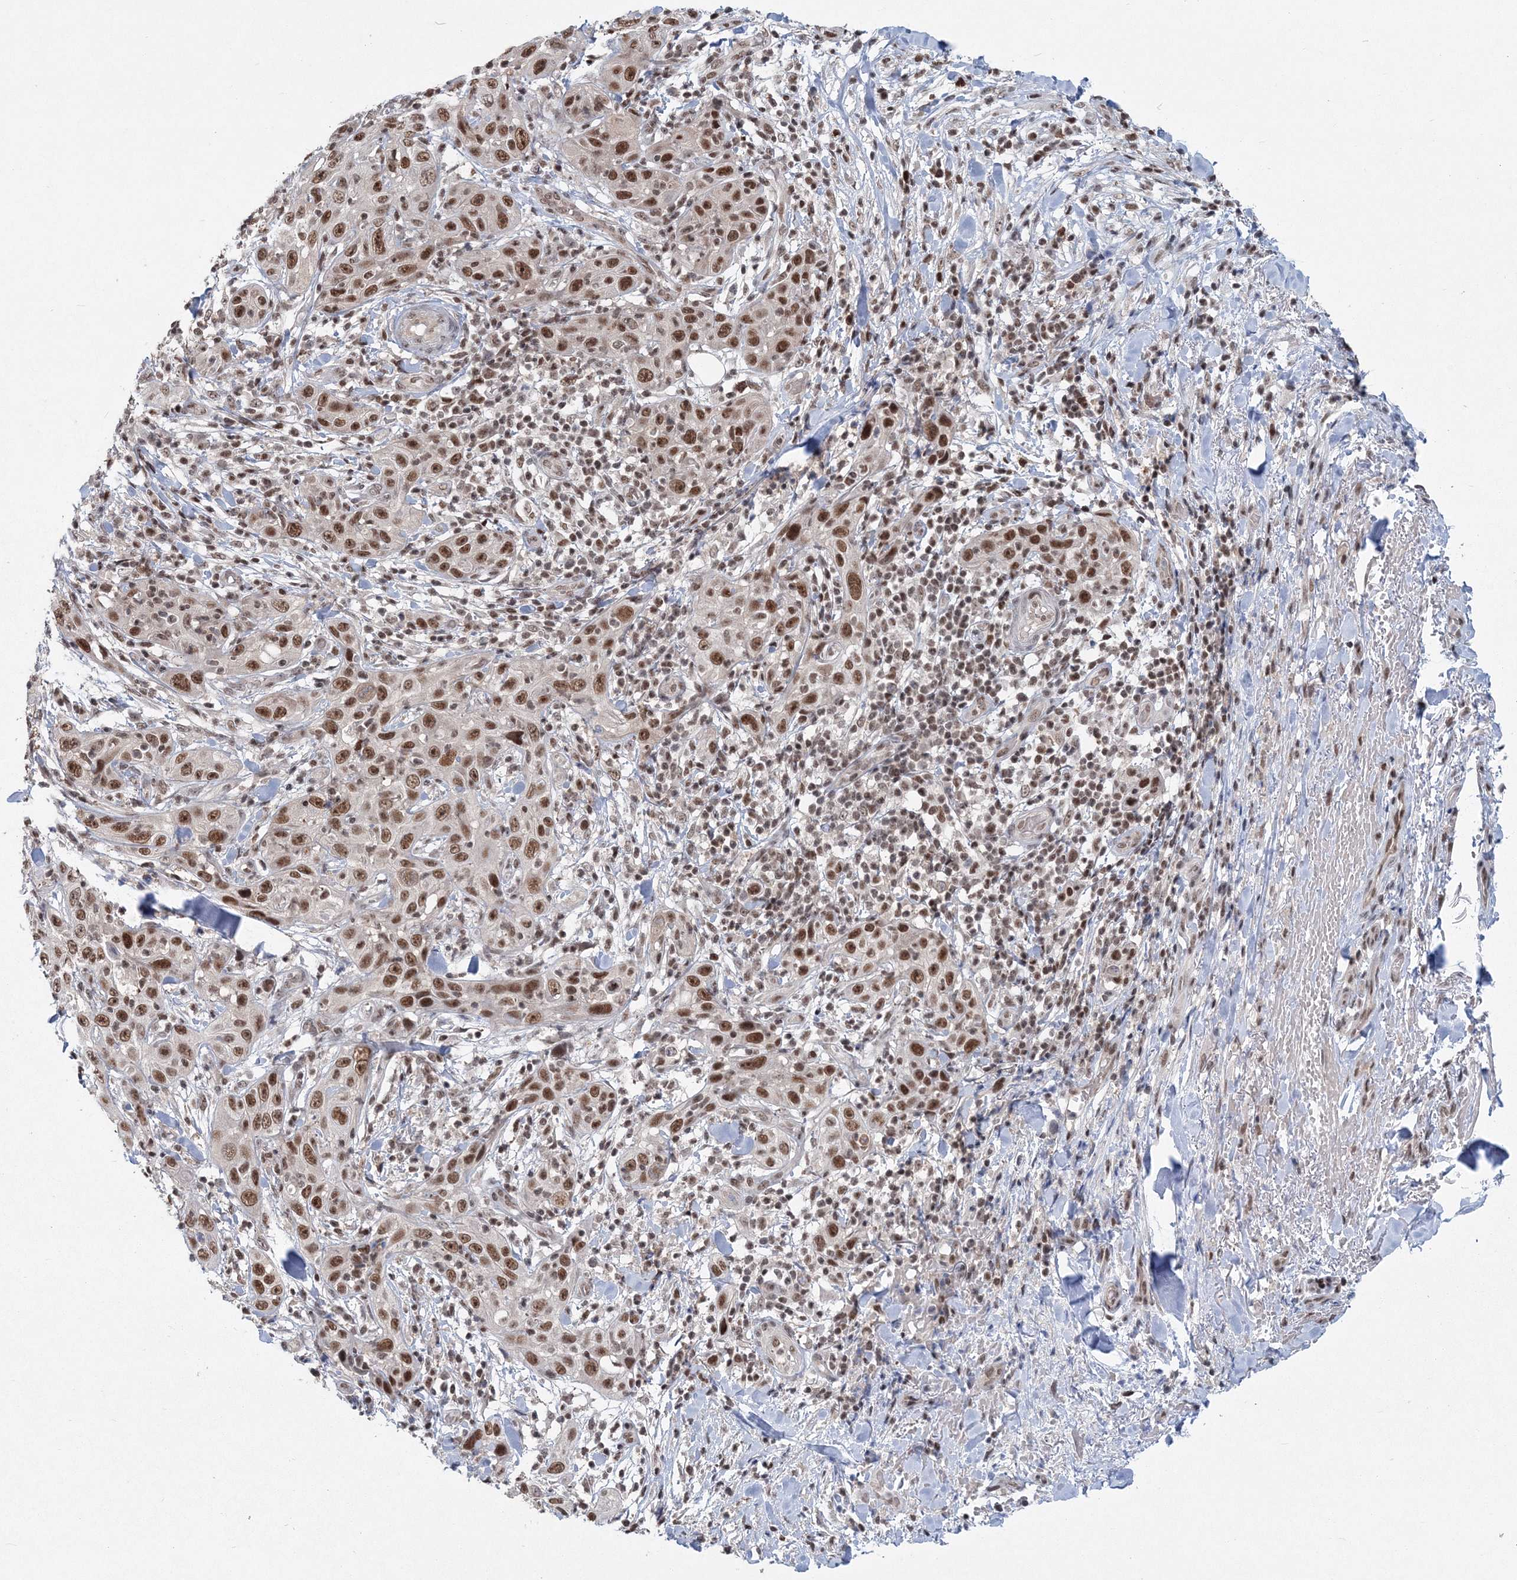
{"staining": {"intensity": "moderate", "quantity": ">75%", "location": "nuclear"}, "tissue": "skin cancer", "cell_type": "Tumor cells", "image_type": "cancer", "snomed": [{"axis": "morphology", "description": "Squamous cell carcinoma, NOS"}, {"axis": "topography", "description": "Skin"}], "caption": "IHC photomicrograph of neoplastic tissue: skin cancer (squamous cell carcinoma) stained using immunohistochemistry demonstrates medium levels of moderate protein expression localized specifically in the nuclear of tumor cells, appearing as a nuclear brown color.", "gene": "PDS5A", "patient": {"sex": "female", "age": 88}}